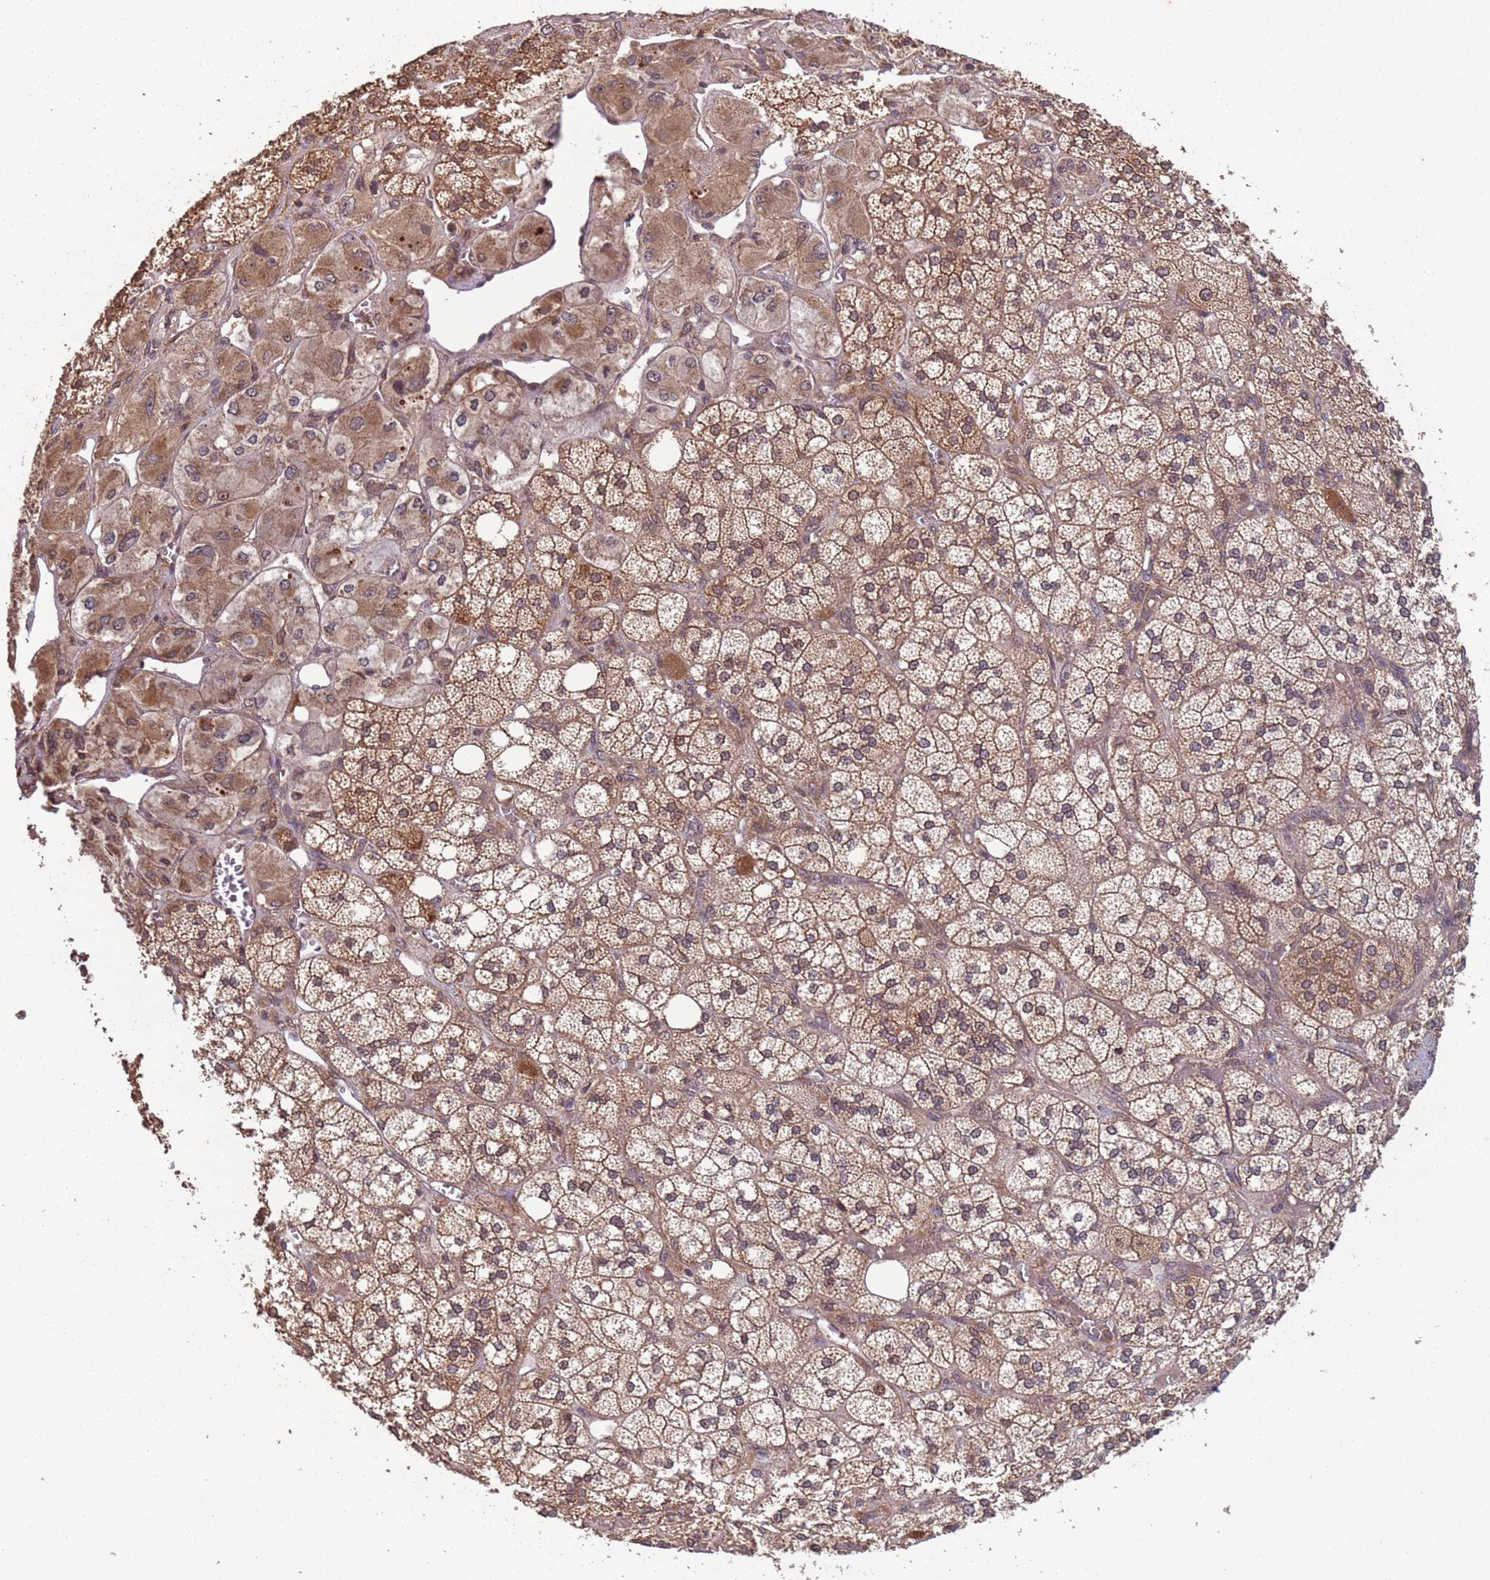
{"staining": {"intensity": "moderate", "quantity": ">75%", "location": "cytoplasmic/membranous"}, "tissue": "adrenal gland", "cell_type": "Glandular cells", "image_type": "normal", "snomed": [{"axis": "morphology", "description": "Normal tissue, NOS"}, {"axis": "topography", "description": "Adrenal gland"}], "caption": "Adrenal gland stained with a brown dye displays moderate cytoplasmic/membranous positive staining in about >75% of glandular cells.", "gene": "ERI1", "patient": {"sex": "male", "age": 61}}